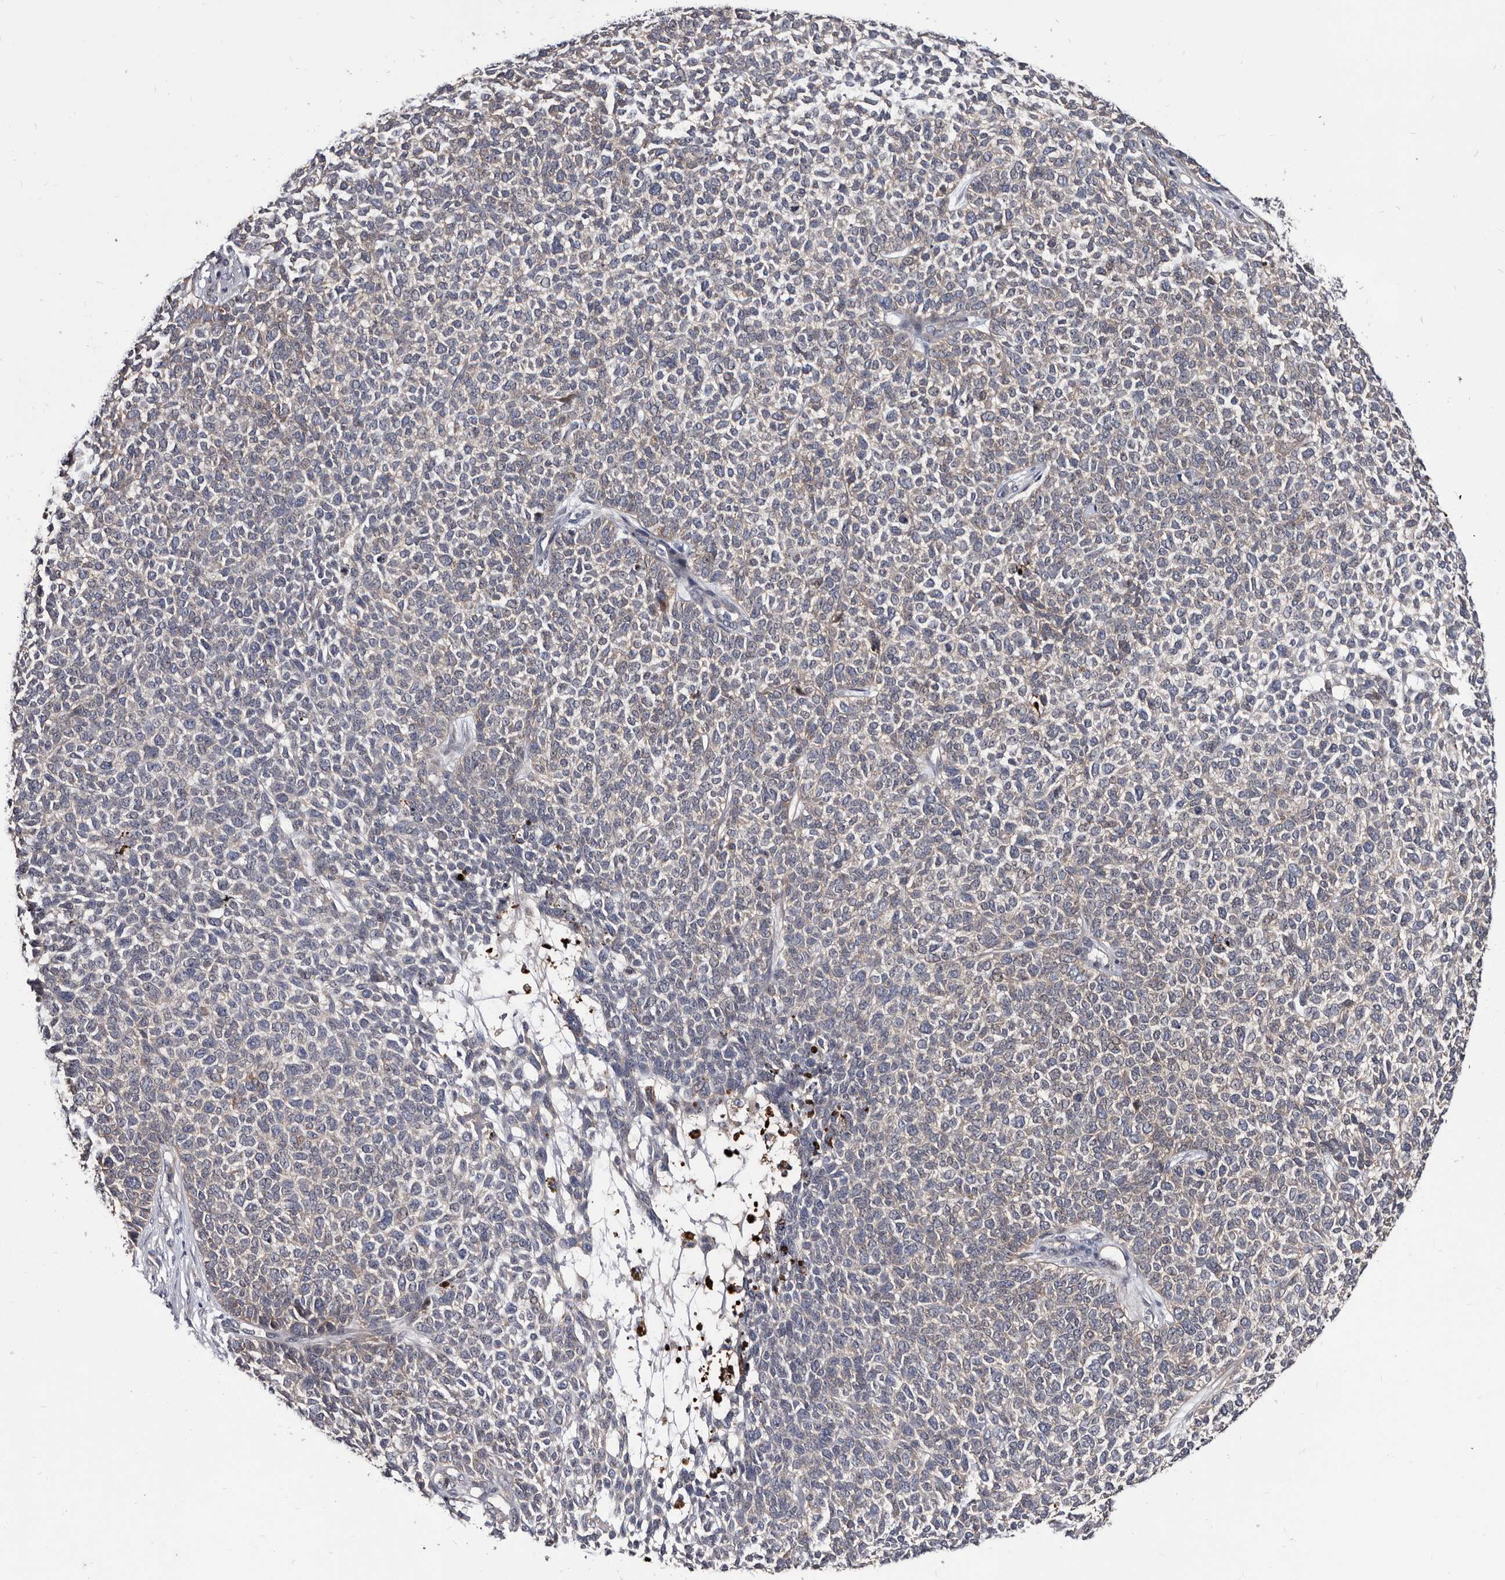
{"staining": {"intensity": "weak", "quantity": "25%-75%", "location": "cytoplasmic/membranous"}, "tissue": "skin cancer", "cell_type": "Tumor cells", "image_type": "cancer", "snomed": [{"axis": "morphology", "description": "Basal cell carcinoma"}, {"axis": "topography", "description": "Skin"}], "caption": "This histopathology image exhibits IHC staining of skin cancer (basal cell carcinoma), with low weak cytoplasmic/membranous positivity in approximately 25%-75% of tumor cells.", "gene": "ABCF2", "patient": {"sex": "female", "age": 84}}